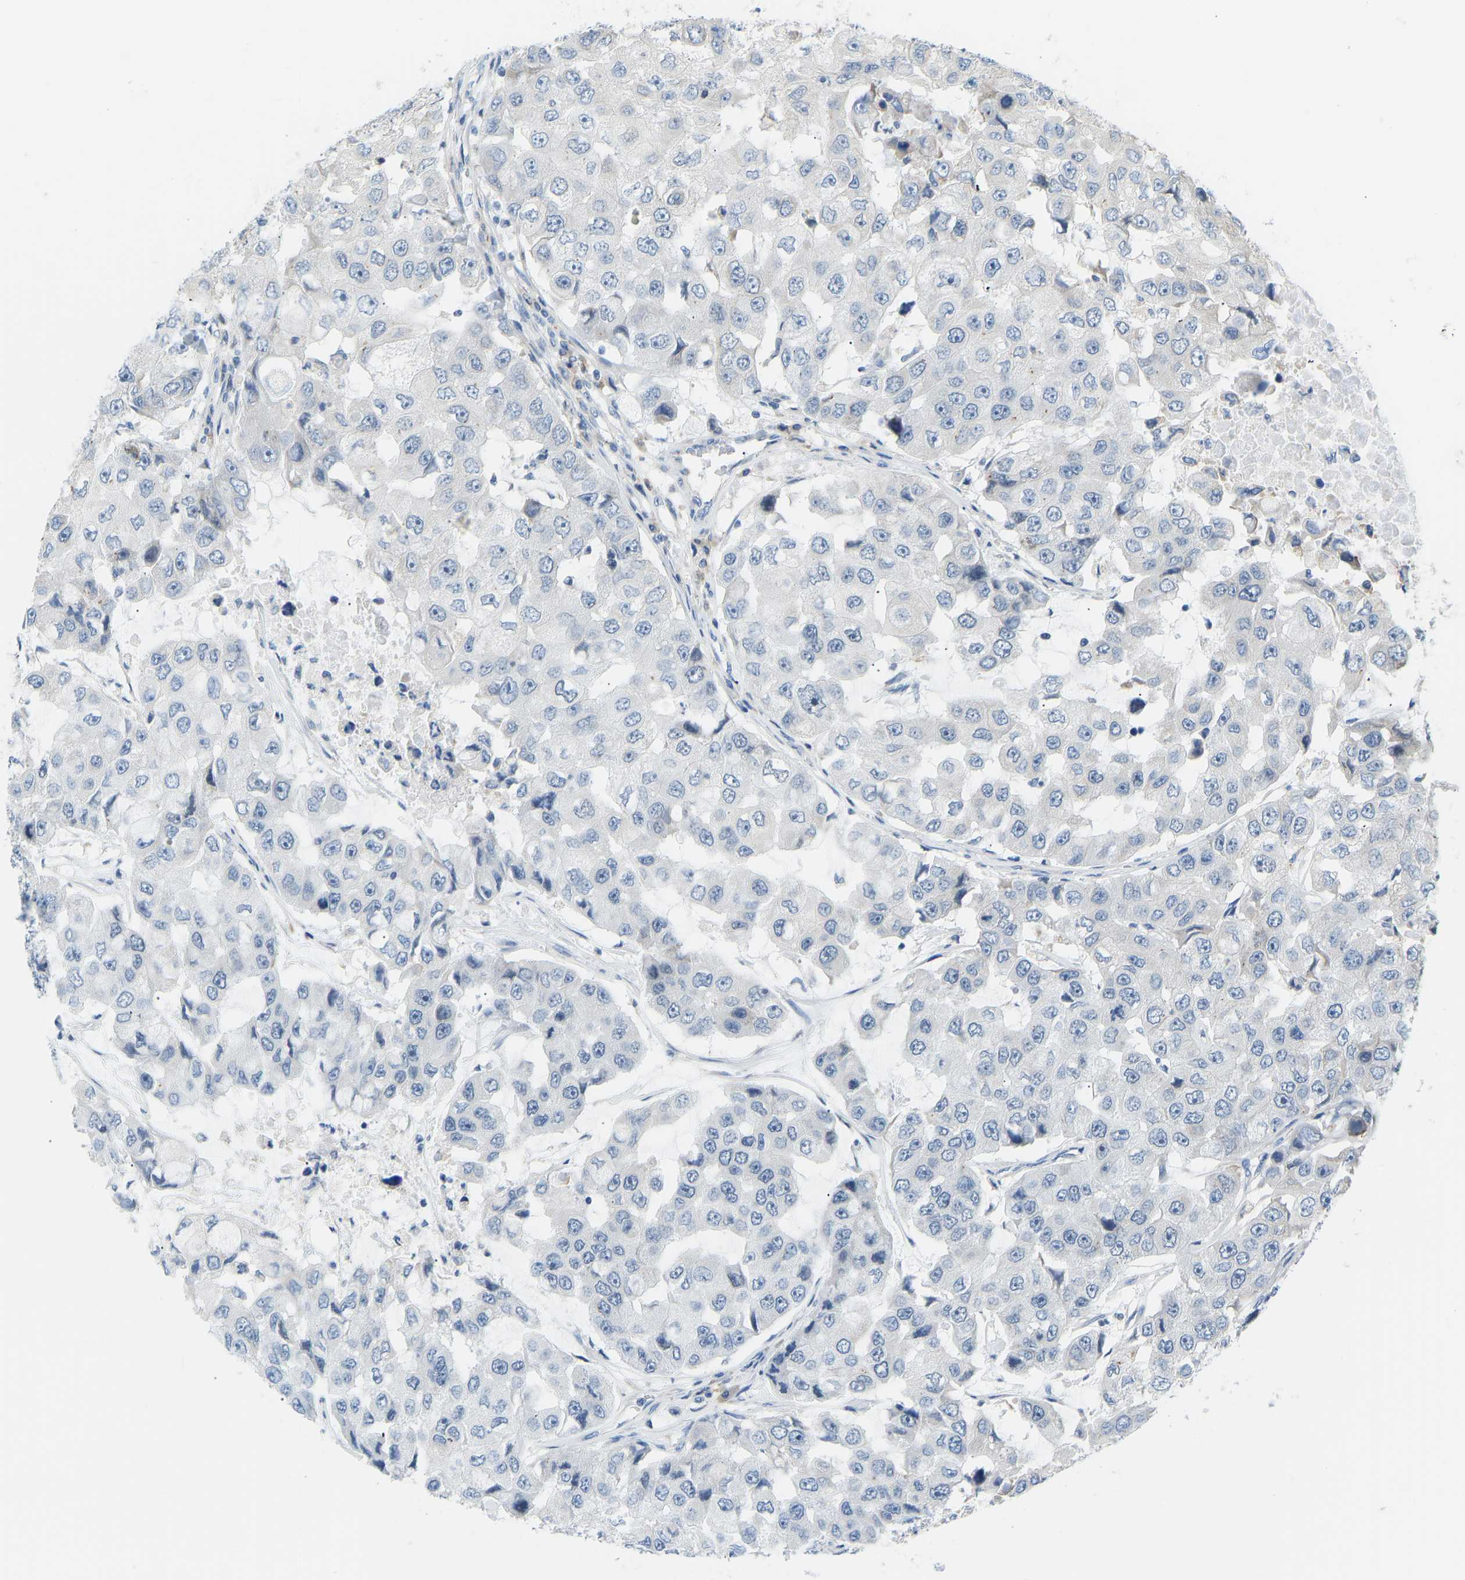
{"staining": {"intensity": "negative", "quantity": "none", "location": "none"}, "tissue": "breast cancer", "cell_type": "Tumor cells", "image_type": "cancer", "snomed": [{"axis": "morphology", "description": "Duct carcinoma"}, {"axis": "topography", "description": "Breast"}], "caption": "The histopathology image demonstrates no significant positivity in tumor cells of breast cancer (infiltrating ductal carcinoma).", "gene": "VRK1", "patient": {"sex": "female", "age": 27}}